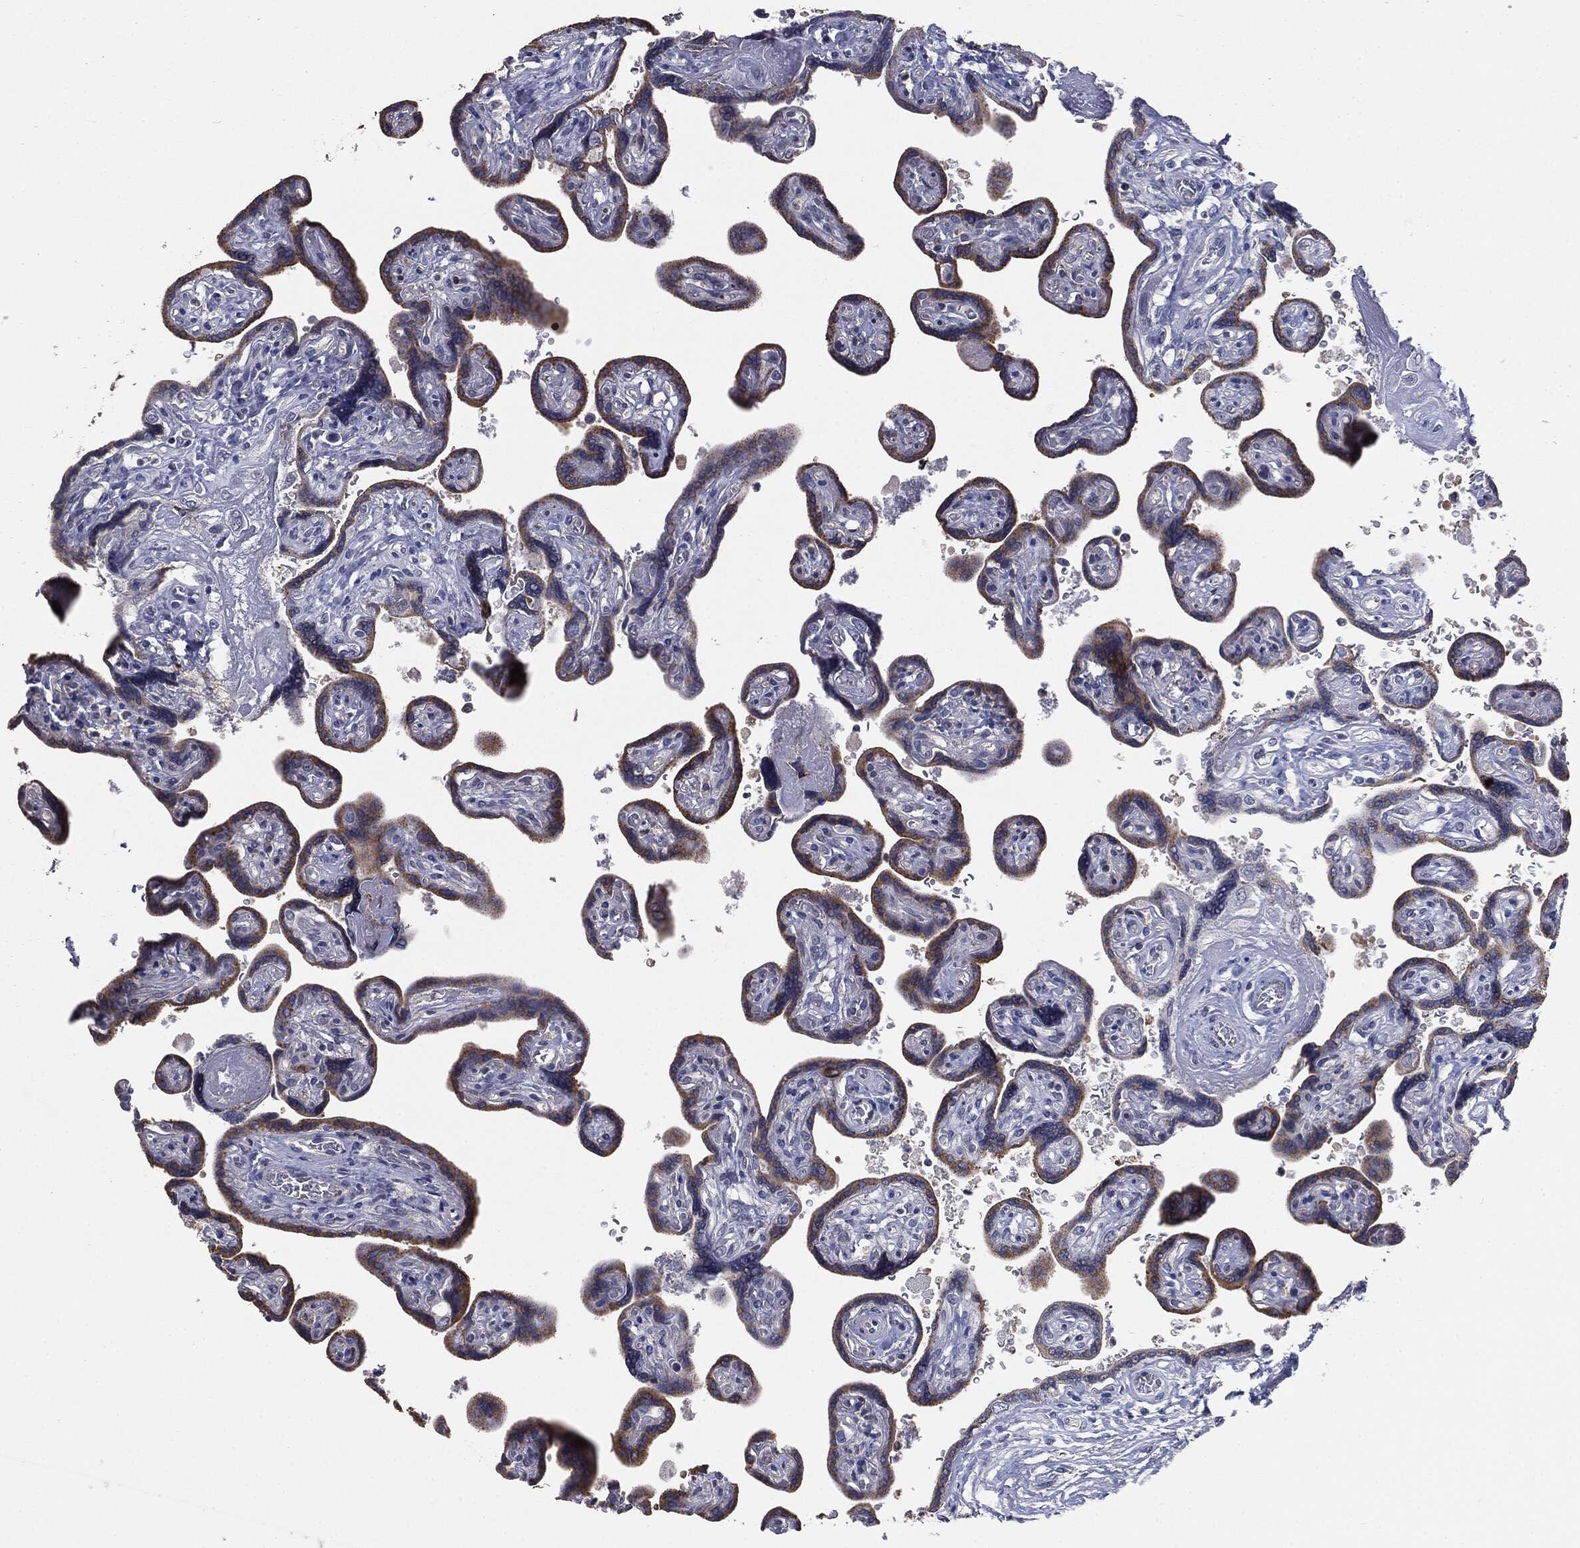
{"staining": {"intensity": "negative", "quantity": "none", "location": "none"}, "tissue": "placenta", "cell_type": "Decidual cells", "image_type": "normal", "snomed": [{"axis": "morphology", "description": "Normal tissue, NOS"}, {"axis": "topography", "description": "Placenta"}], "caption": "Immunohistochemistry (IHC) of normal human placenta displays no positivity in decidual cells.", "gene": "SLC2A2", "patient": {"sex": "female", "age": 32}}